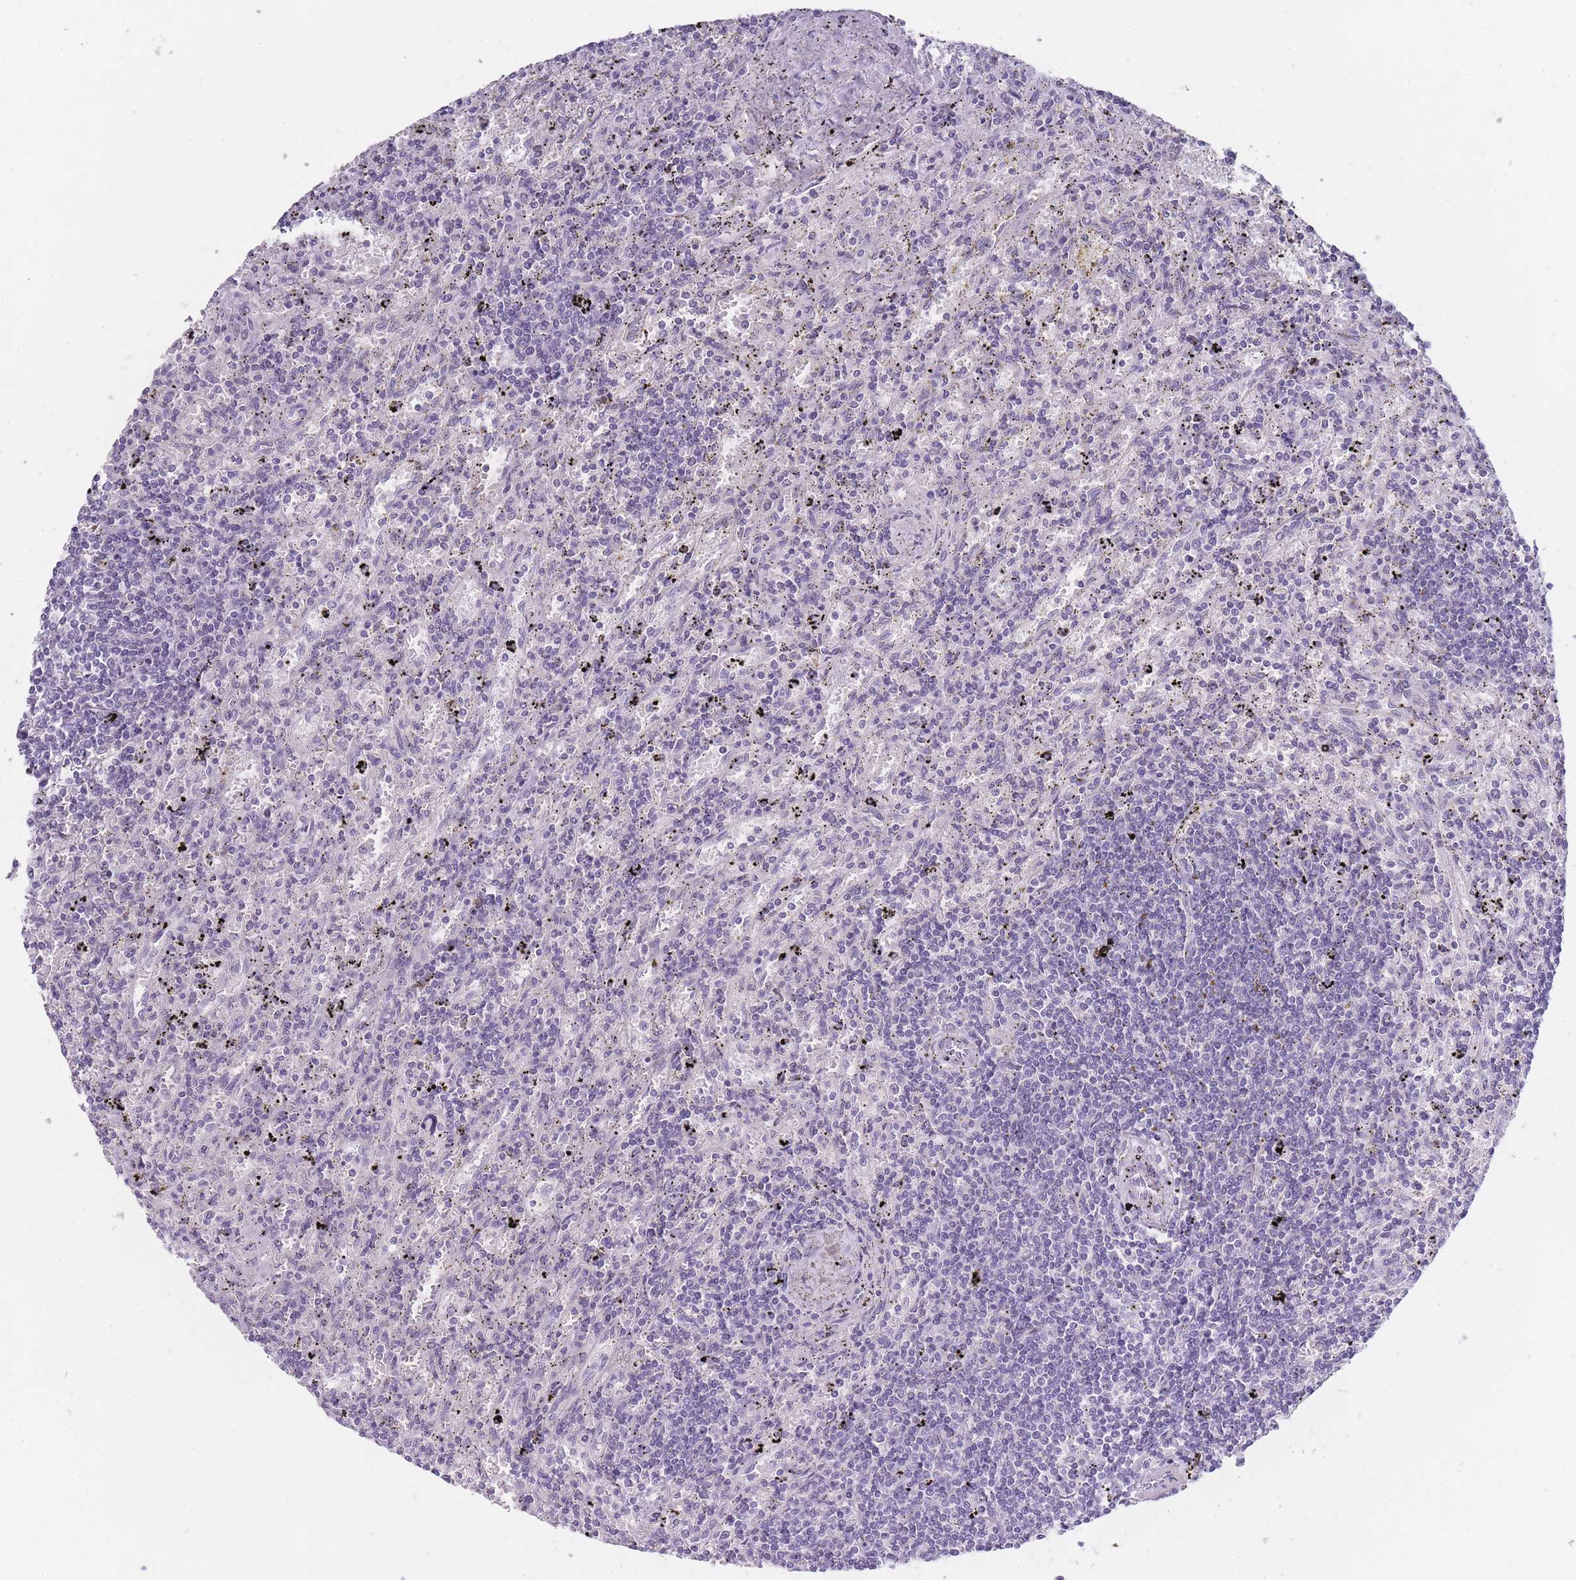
{"staining": {"intensity": "negative", "quantity": "none", "location": "none"}, "tissue": "lymphoma", "cell_type": "Tumor cells", "image_type": "cancer", "snomed": [{"axis": "morphology", "description": "Malignant lymphoma, non-Hodgkin's type, Low grade"}, {"axis": "topography", "description": "Spleen"}], "caption": "Immunohistochemistry histopathology image of neoplastic tissue: human low-grade malignant lymphoma, non-Hodgkin's type stained with DAB shows no significant protein expression in tumor cells. The staining is performed using DAB brown chromogen with nuclei counter-stained in using hematoxylin.", "gene": "INS", "patient": {"sex": "male", "age": 76}}